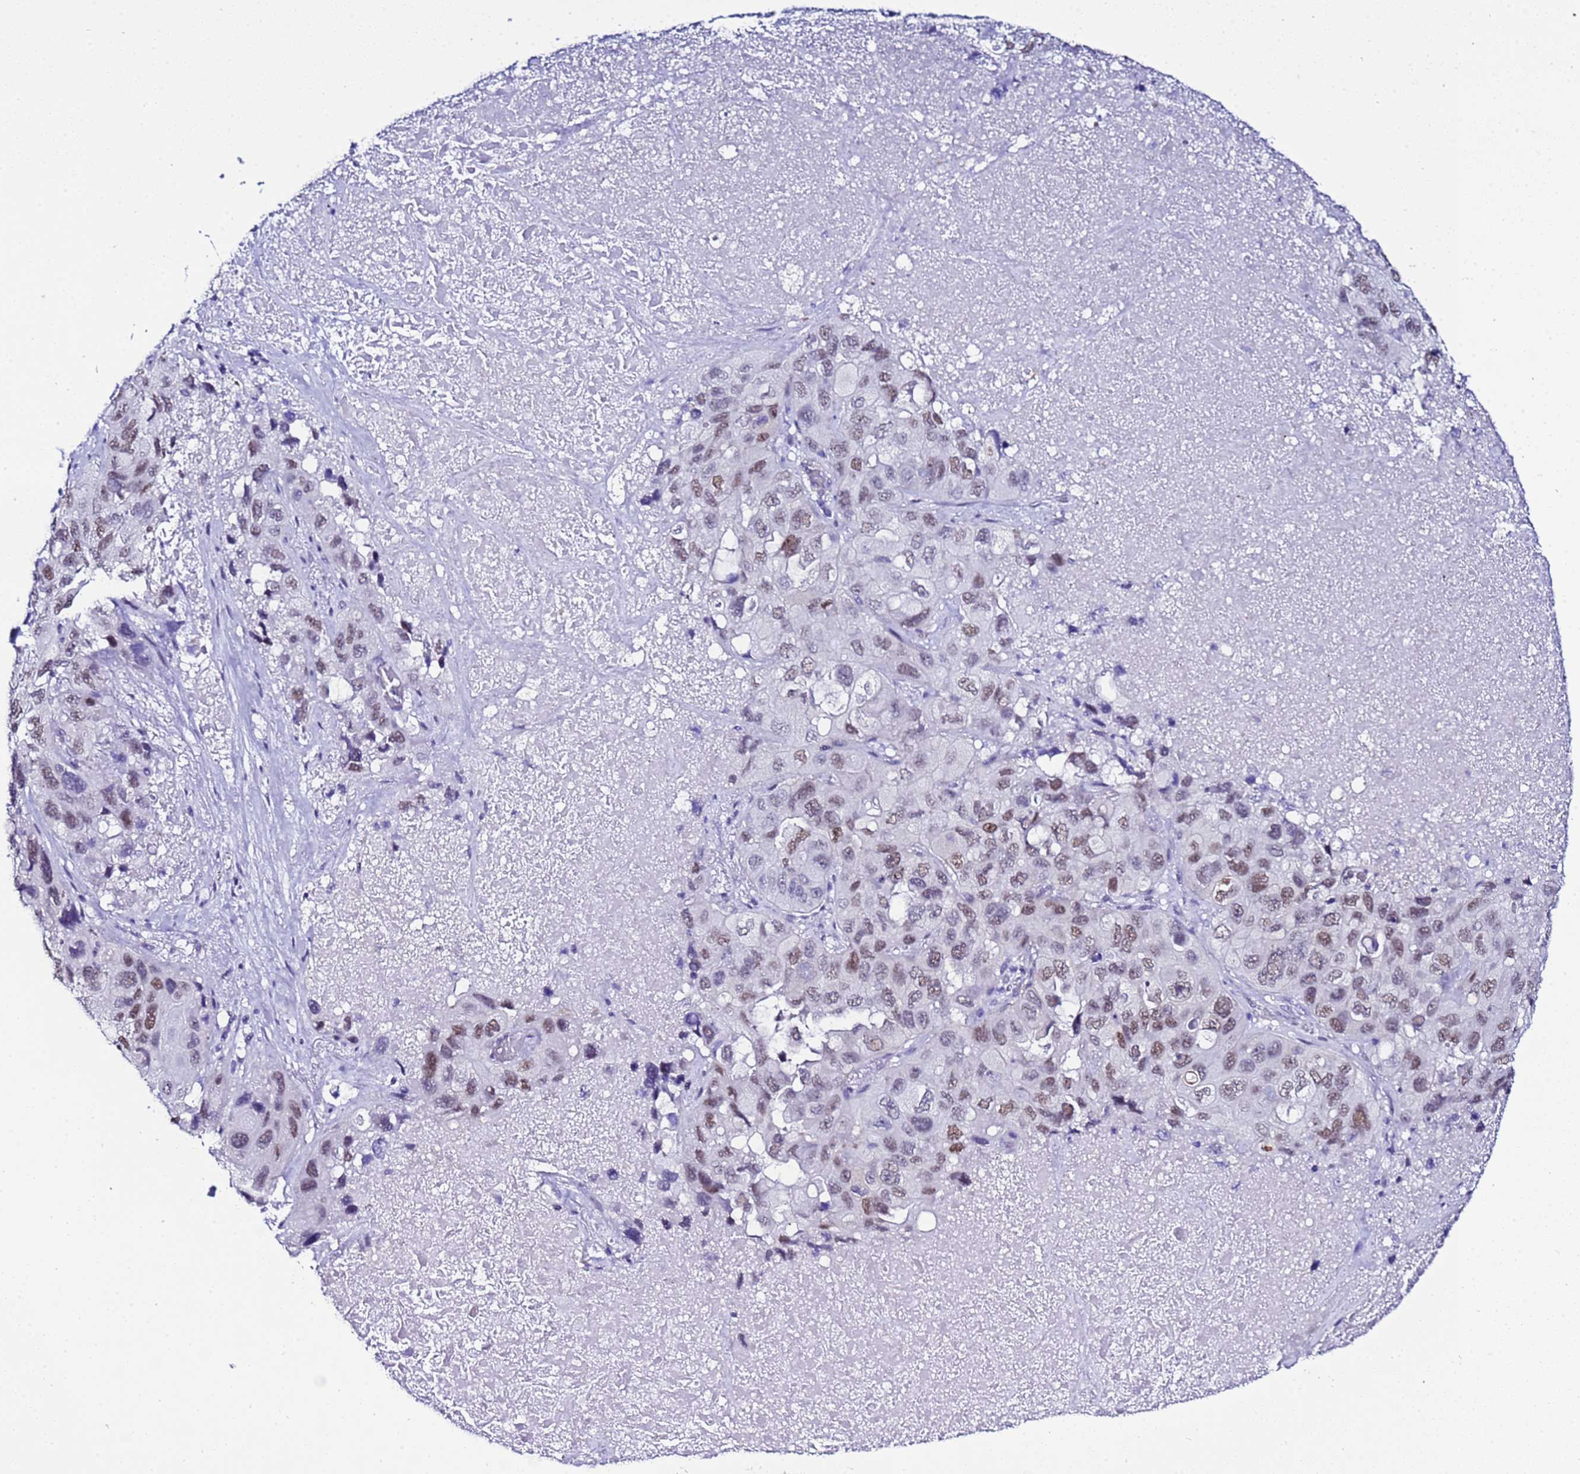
{"staining": {"intensity": "moderate", "quantity": ">75%", "location": "nuclear"}, "tissue": "lung cancer", "cell_type": "Tumor cells", "image_type": "cancer", "snomed": [{"axis": "morphology", "description": "Squamous cell carcinoma, NOS"}, {"axis": "topography", "description": "Lung"}], "caption": "This image reveals lung cancer (squamous cell carcinoma) stained with immunohistochemistry (IHC) to label a protein in brown. The nuclear of tumor cells show moderate positivity for the protein. Nuclei are counter-stained blue.", "gene": "BCL7A", "patient": {"sex": "female", "age": 73}}